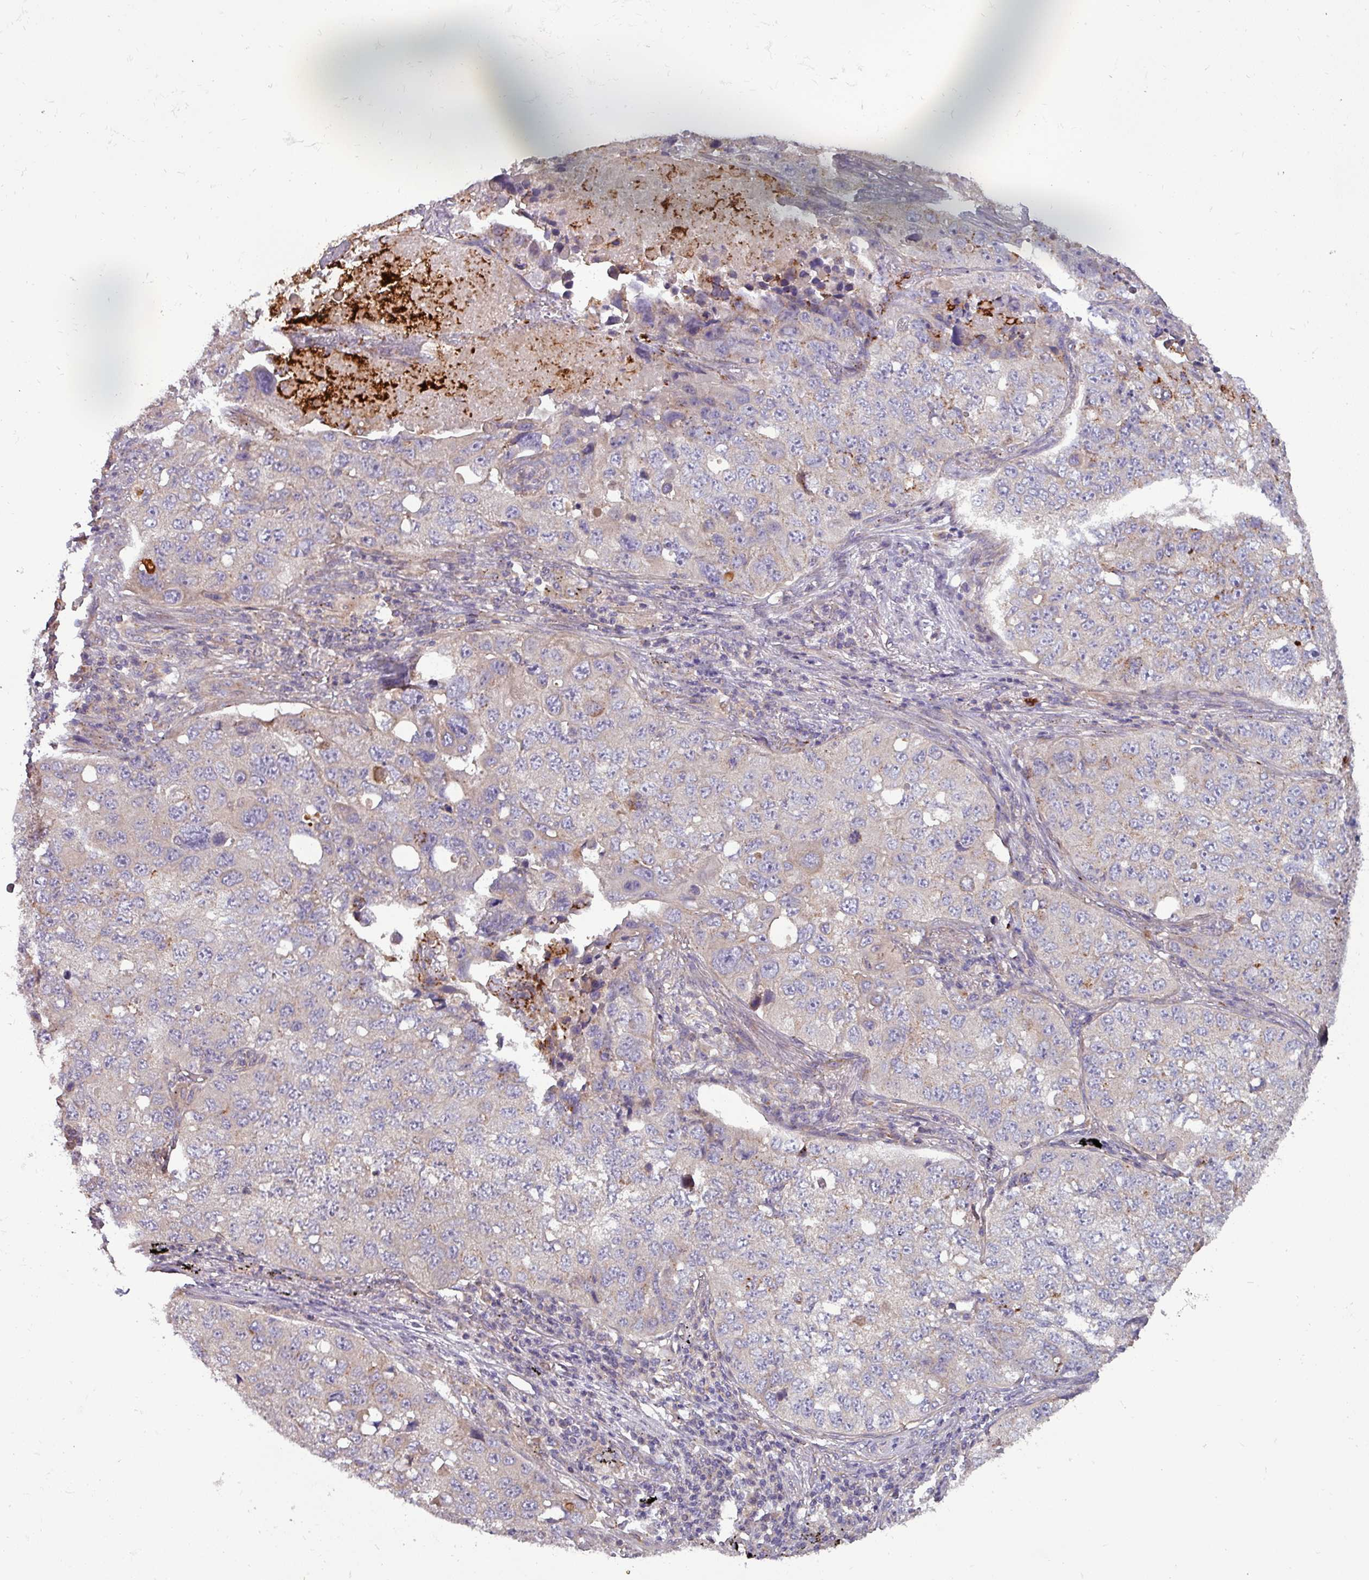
{"staining": {"intensity": "negative", "quantity": "none", "location": "none"}, "tissue": "lung cancer", "cell_type": "Tumor cells", "image_type": "cancer", "snomed": [{"axis": "morphology", "description": "Squamous cell carcinoma, NOS"}, {"axis": "topography", "description": "Lung"}], "caption": "Immunohistochemical staining of lung cancer reveals no significant positivity in tumor cells.", "gene": "PLIN2", "patient": {"sex": "male", "age": 60}}